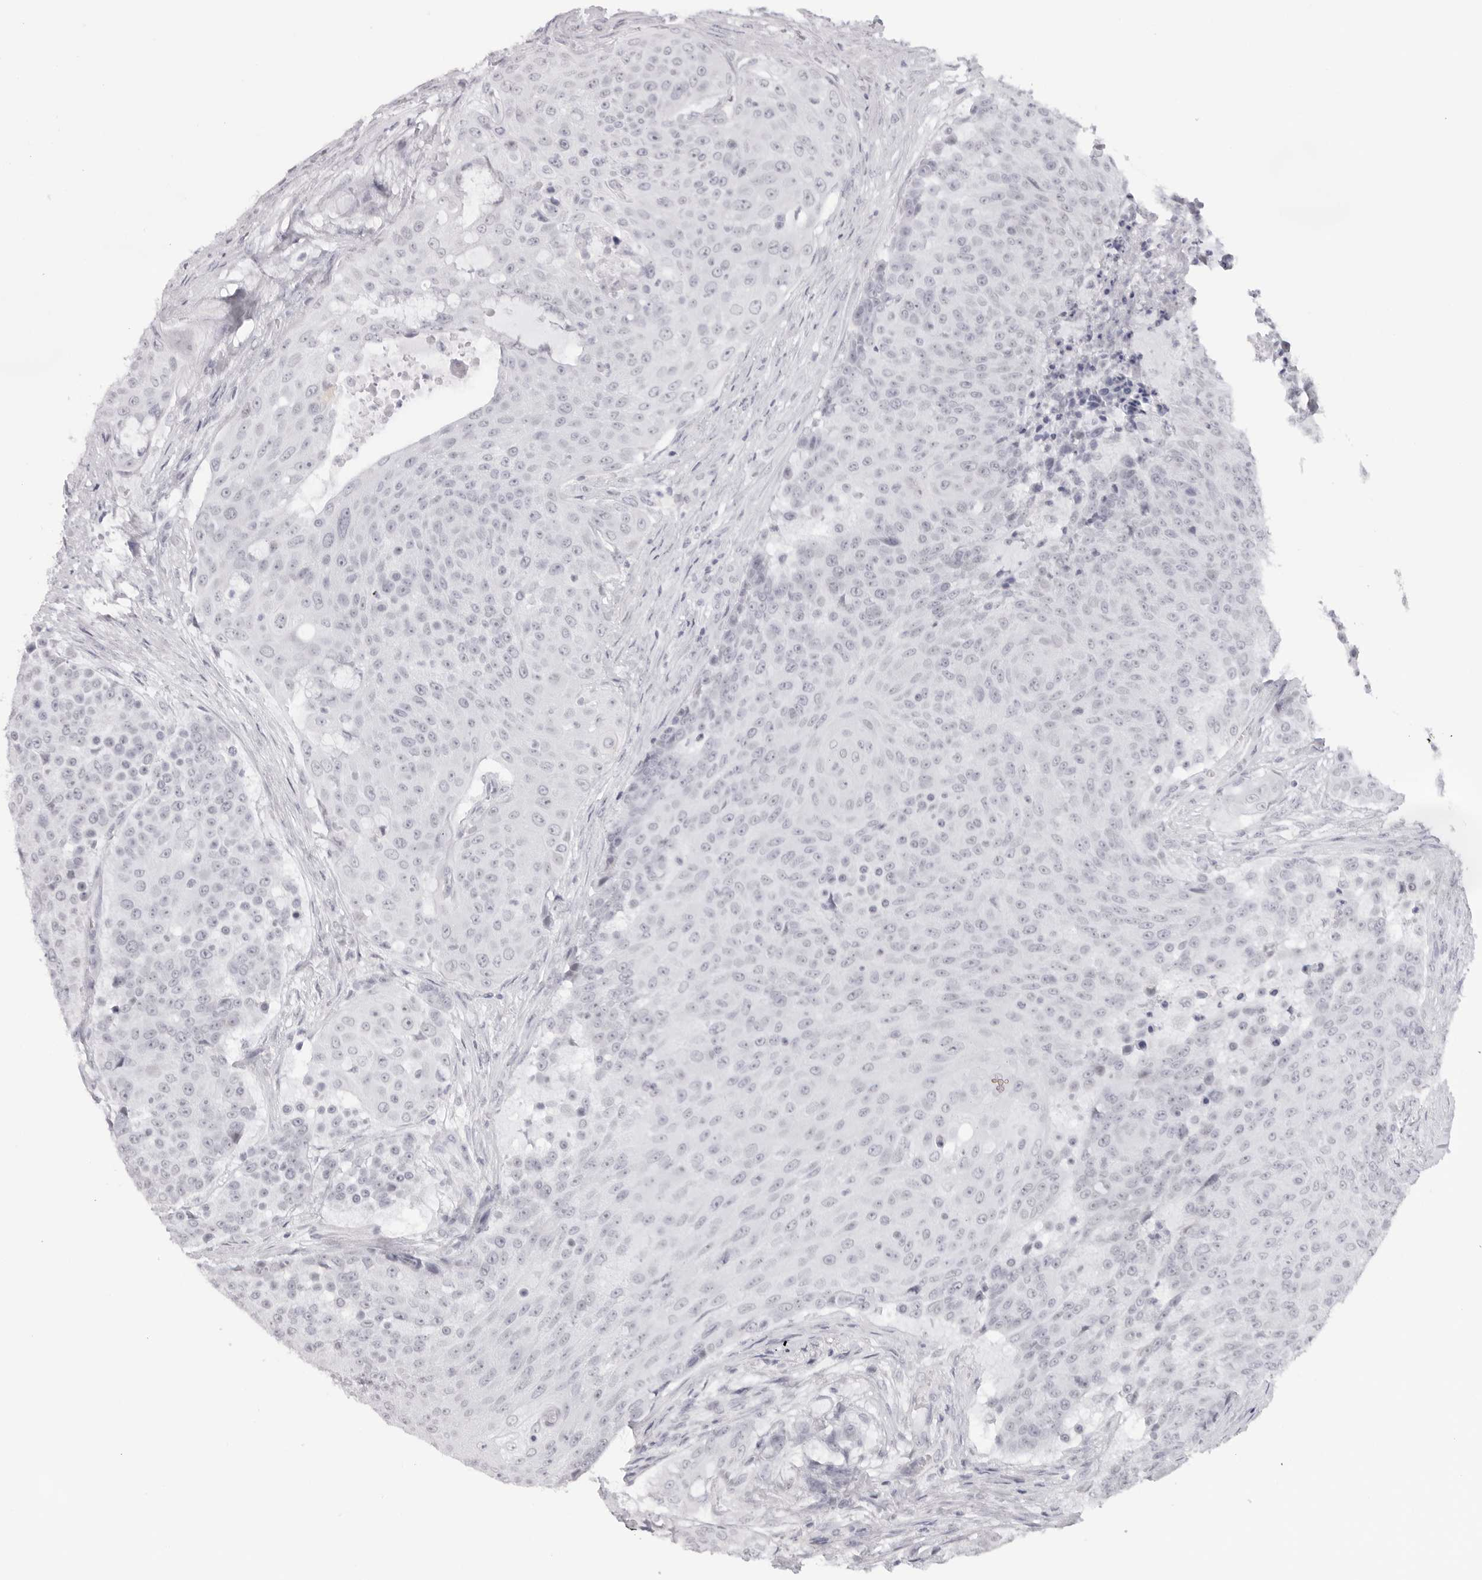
{"staining": {"intensity": "negative", "quantity": "none", "location": "none"}, "tissue": "urothelial cancer", "cell_type": "Tumor cells", "image_type": "cancer", "snomed": [{"axis": "morphology", "description": "Urothelial carcinoma, High grade"}, {"axis": "topography", "description": "Urinary bladder"}], "caption": "High-grade urothelial carcinoma was stained to show a protein in brown. There is no significant expression in tumor cells.", "gene": "KLK12", "patient": {"sex": "female", "age": 63}}